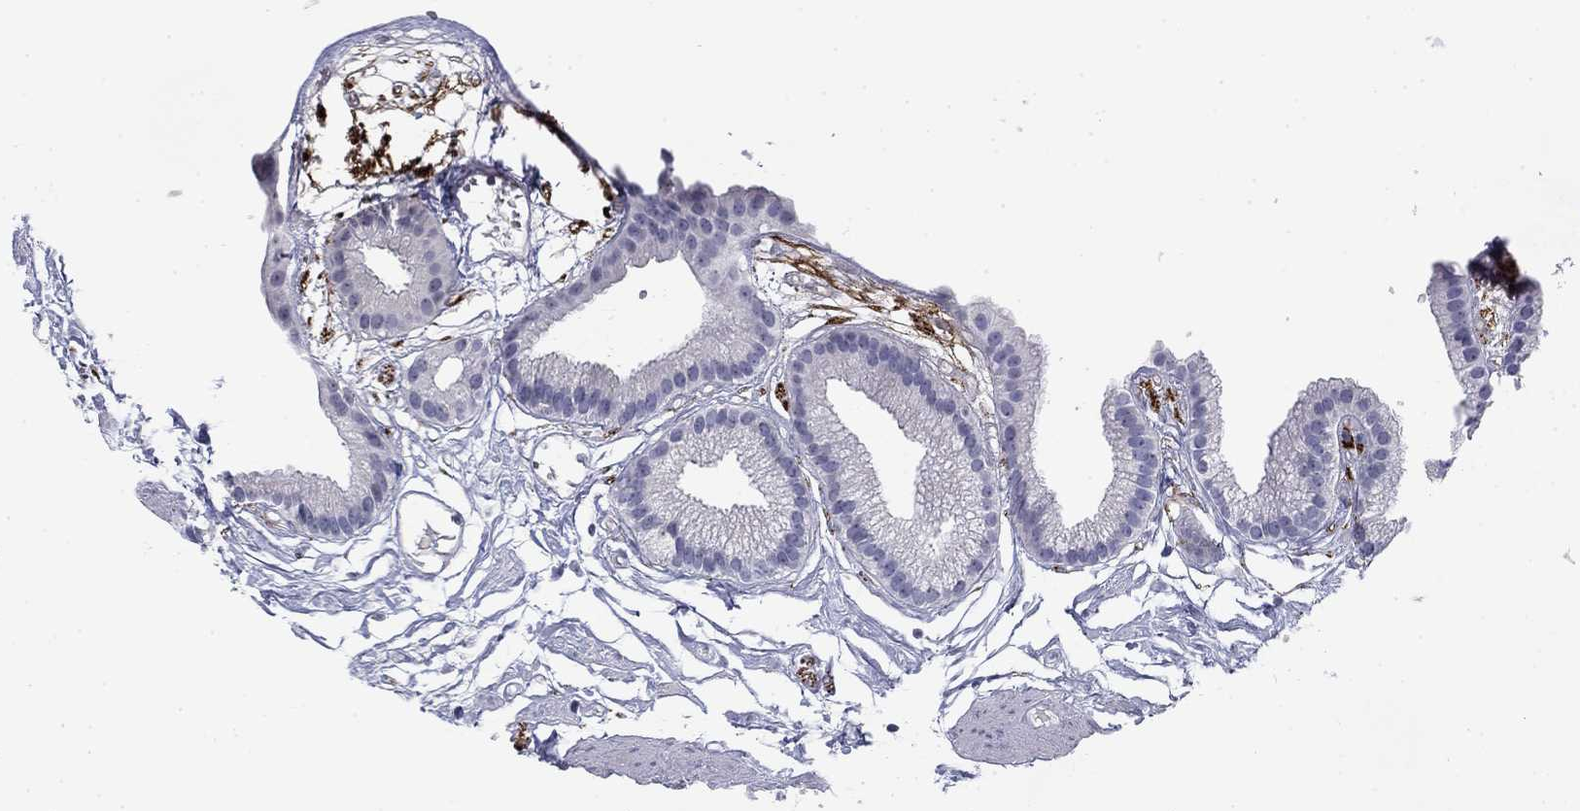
{"staining": {"intensity": "negative", "quantity": "none", "location": "none"}, "tissue": "gallbladder", "cell_type": "Glandular cells", "image_type": "normal", "snomed": [{"axis": "morphology", "description": "Normal tissue, NOS"}, {"axis": "topography", "description": "Gallbladder"}], "caption": "Glandular cells show no significant staining in normal gallbladder. The staining is performed using DAB (3,3'-diaminobenzidine) brown chromogen with nuclei counter-stained in using hematoxylin.", "gene": "PRPH", "patient": {"sex": "female", "age": 45}}